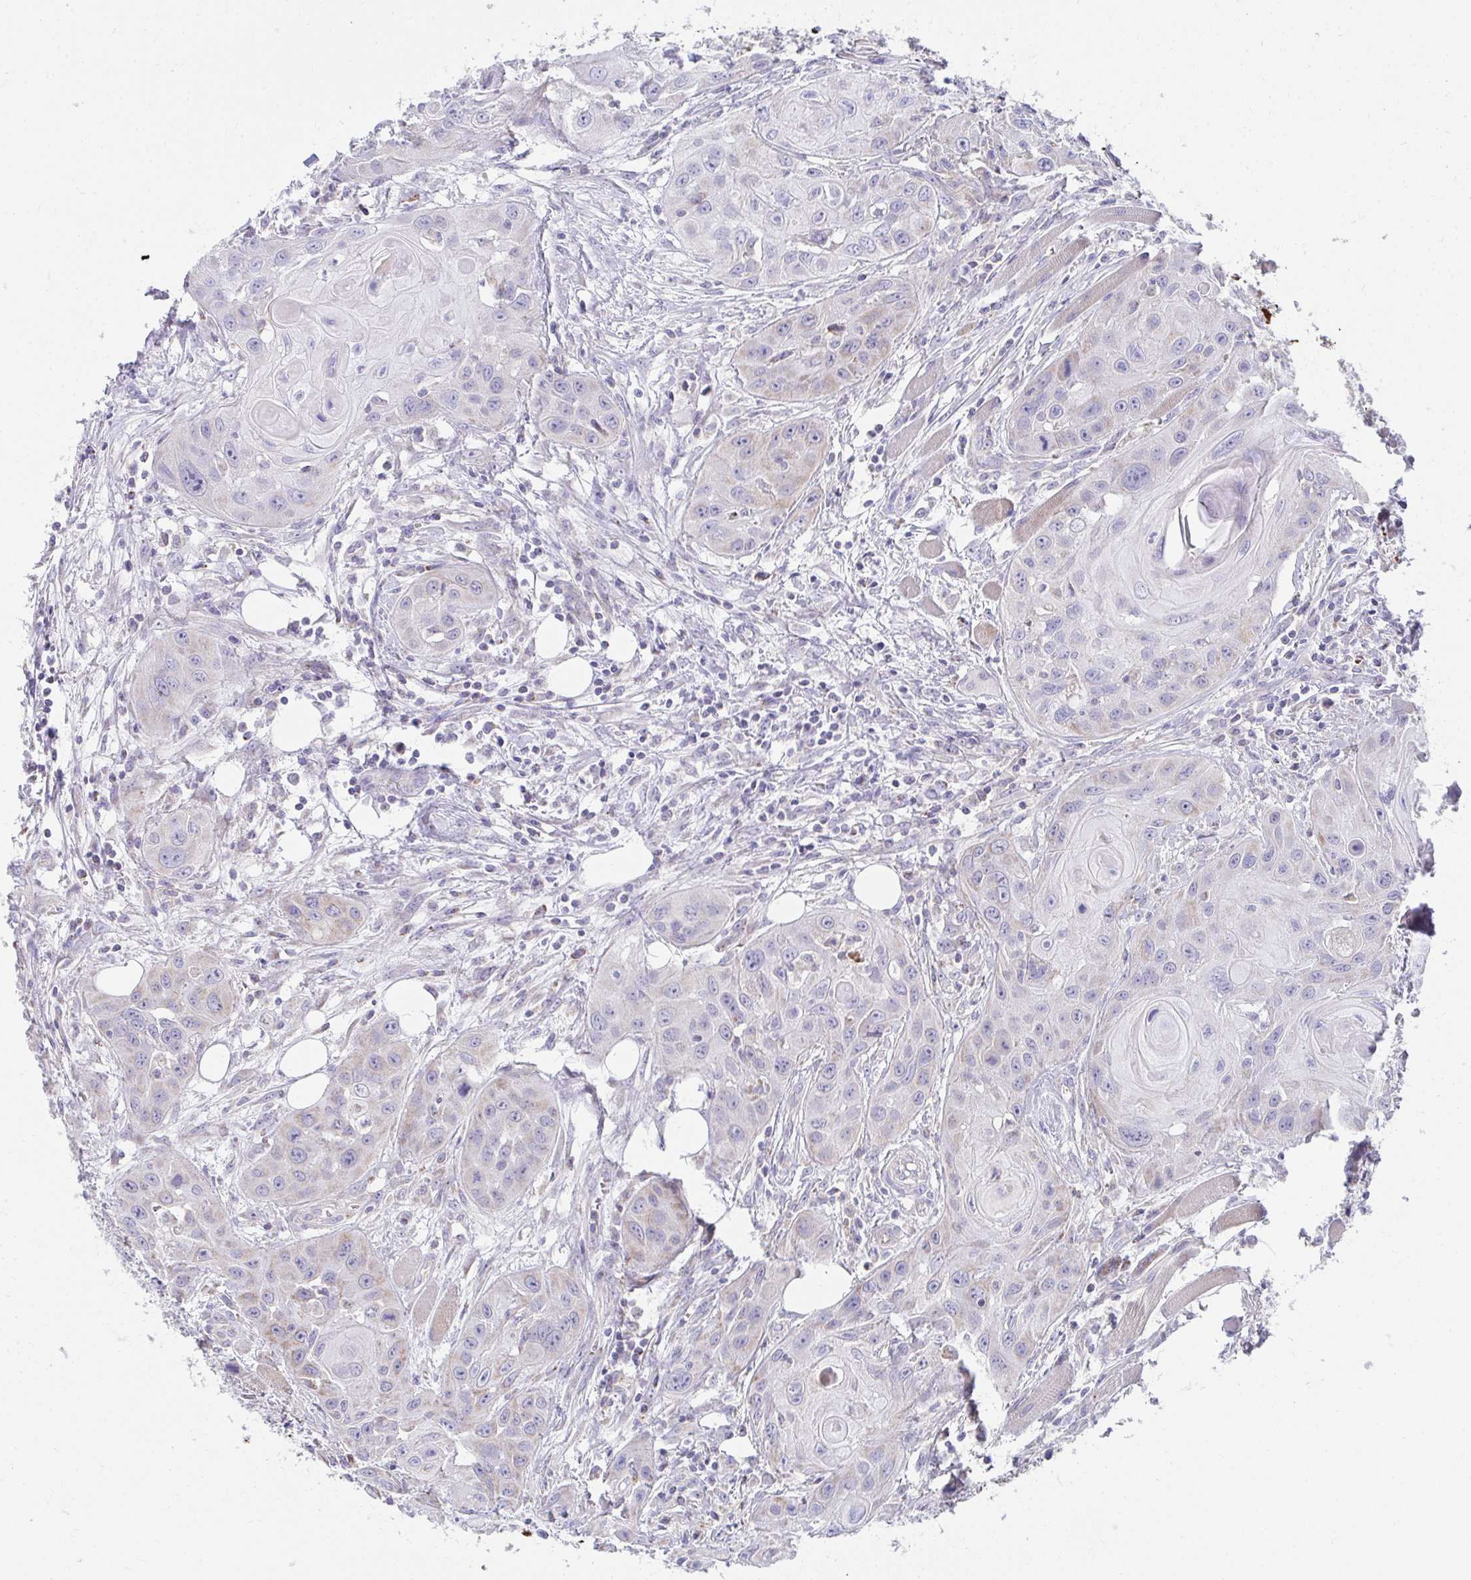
{"staining": {"intensity": "negative", "quantity": "none", "location": "none"}, "tissue": "head and neck cancer", "cell_type": "Tumor cells", "image_type": "cancer", "snomed": [{"axis": "morphology", "description": "Squamous cell carcinoma, NOS"}, {"axis": "topography", "description": "Oral tissue"}, {"axis": "topography", "description": "Head-Neck"}], "caption": "This is an immunohistochemistry (IHC) micrograph of head and neck cancer. There is no expression in tumor cells.", "gene": "PRRG3", "patient": {"sex": "male", "age": 58}}